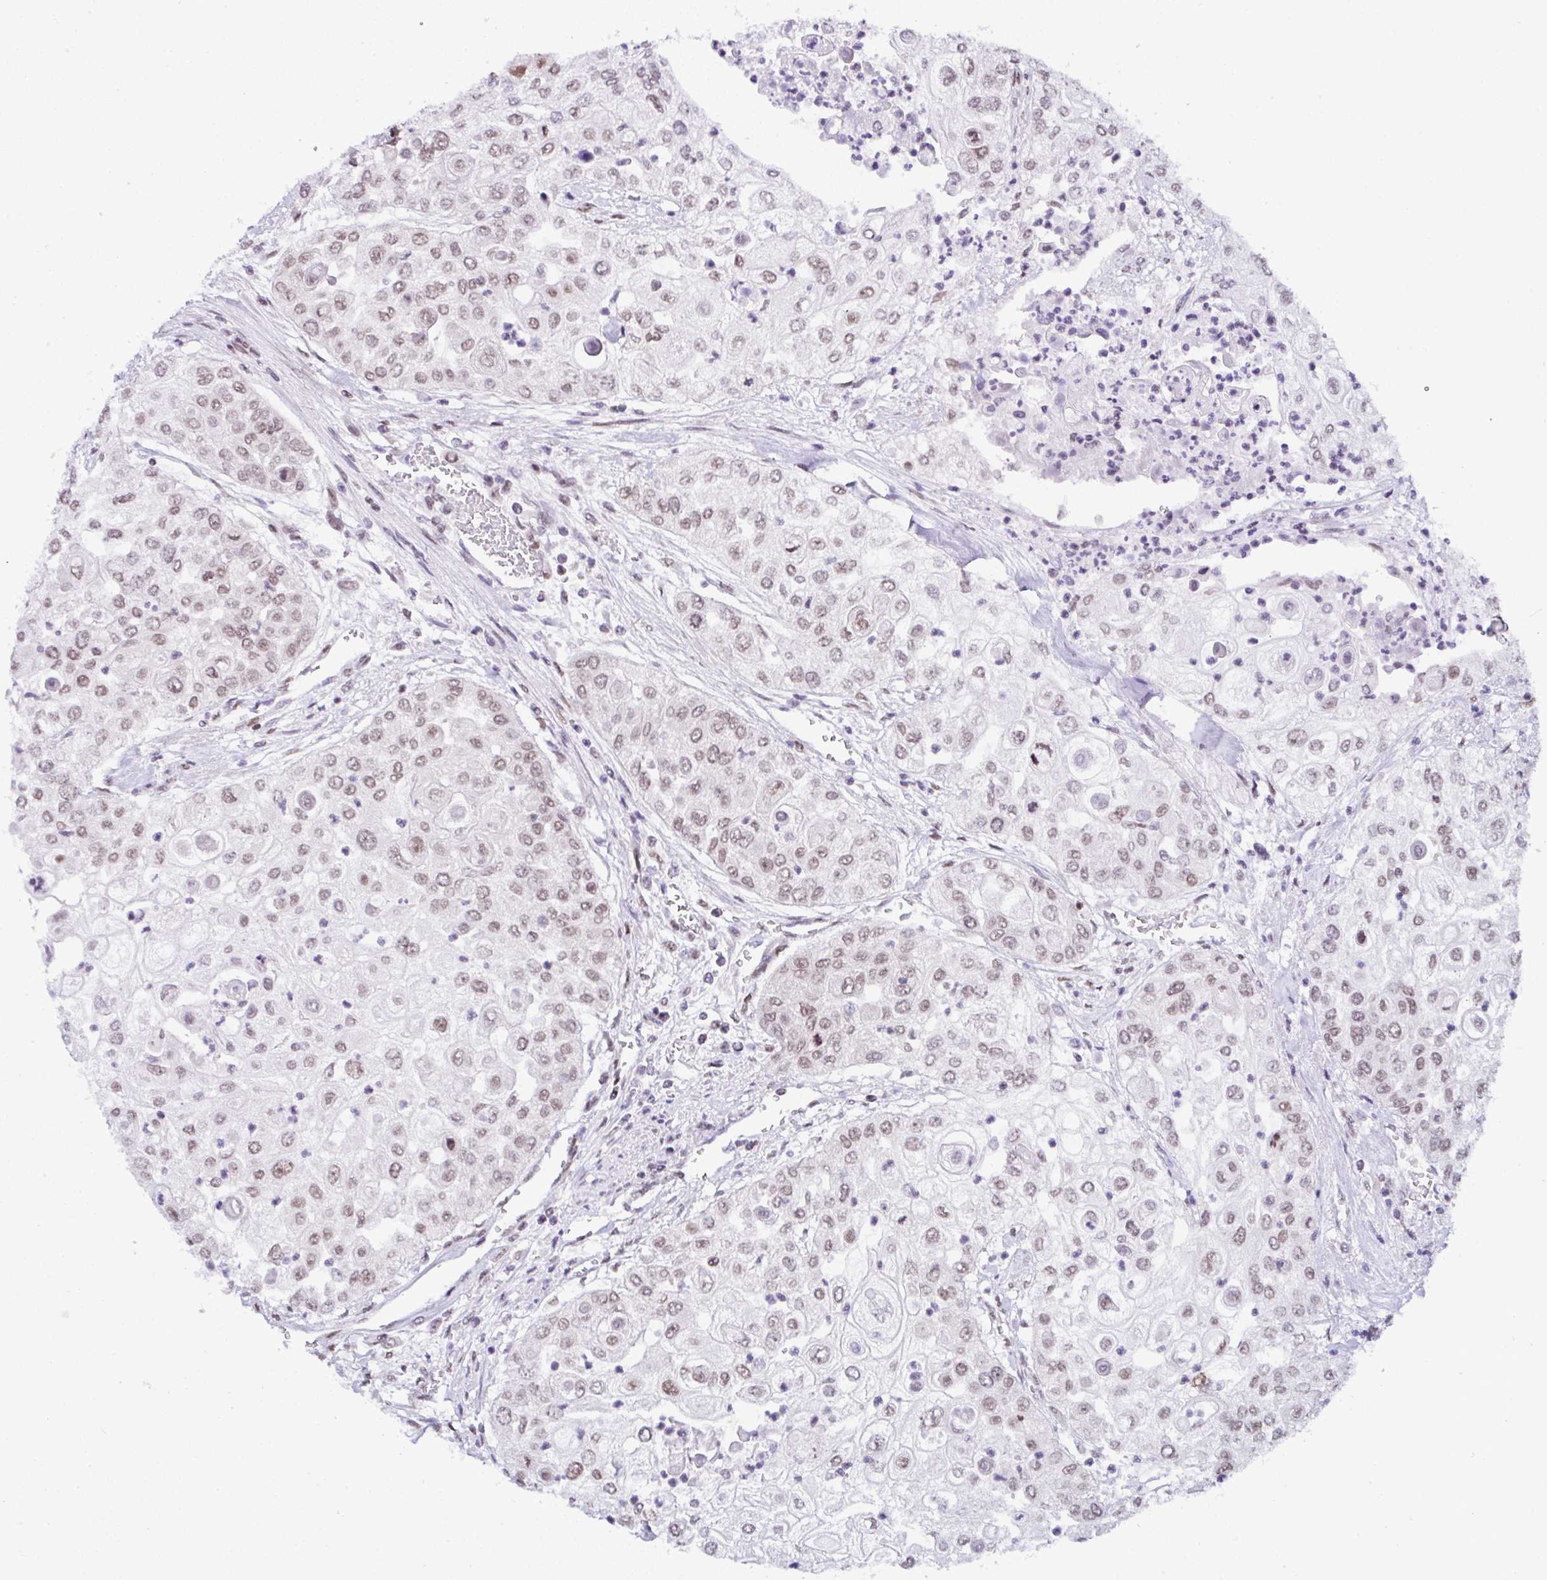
{"staining": {"intensity": "moderate", "quantity": "25%-75%", "location": "nuclear"}, "tissue": "urothelial cancer", "cell_type": "Tumor cells", "image_type": "cancer", "snomed": [{"axis": "morphology", "description": "Urothelial carcinoma, High grade"}, {"axis": "topography", "description": "Urinary bladder"}], "caption": "Urothelial cancer tissue reveals moderate nuclear staining in about 25%-75% of tumor cells", "gene": "DR1", "patient": {"sex": "female", "age": 79}}